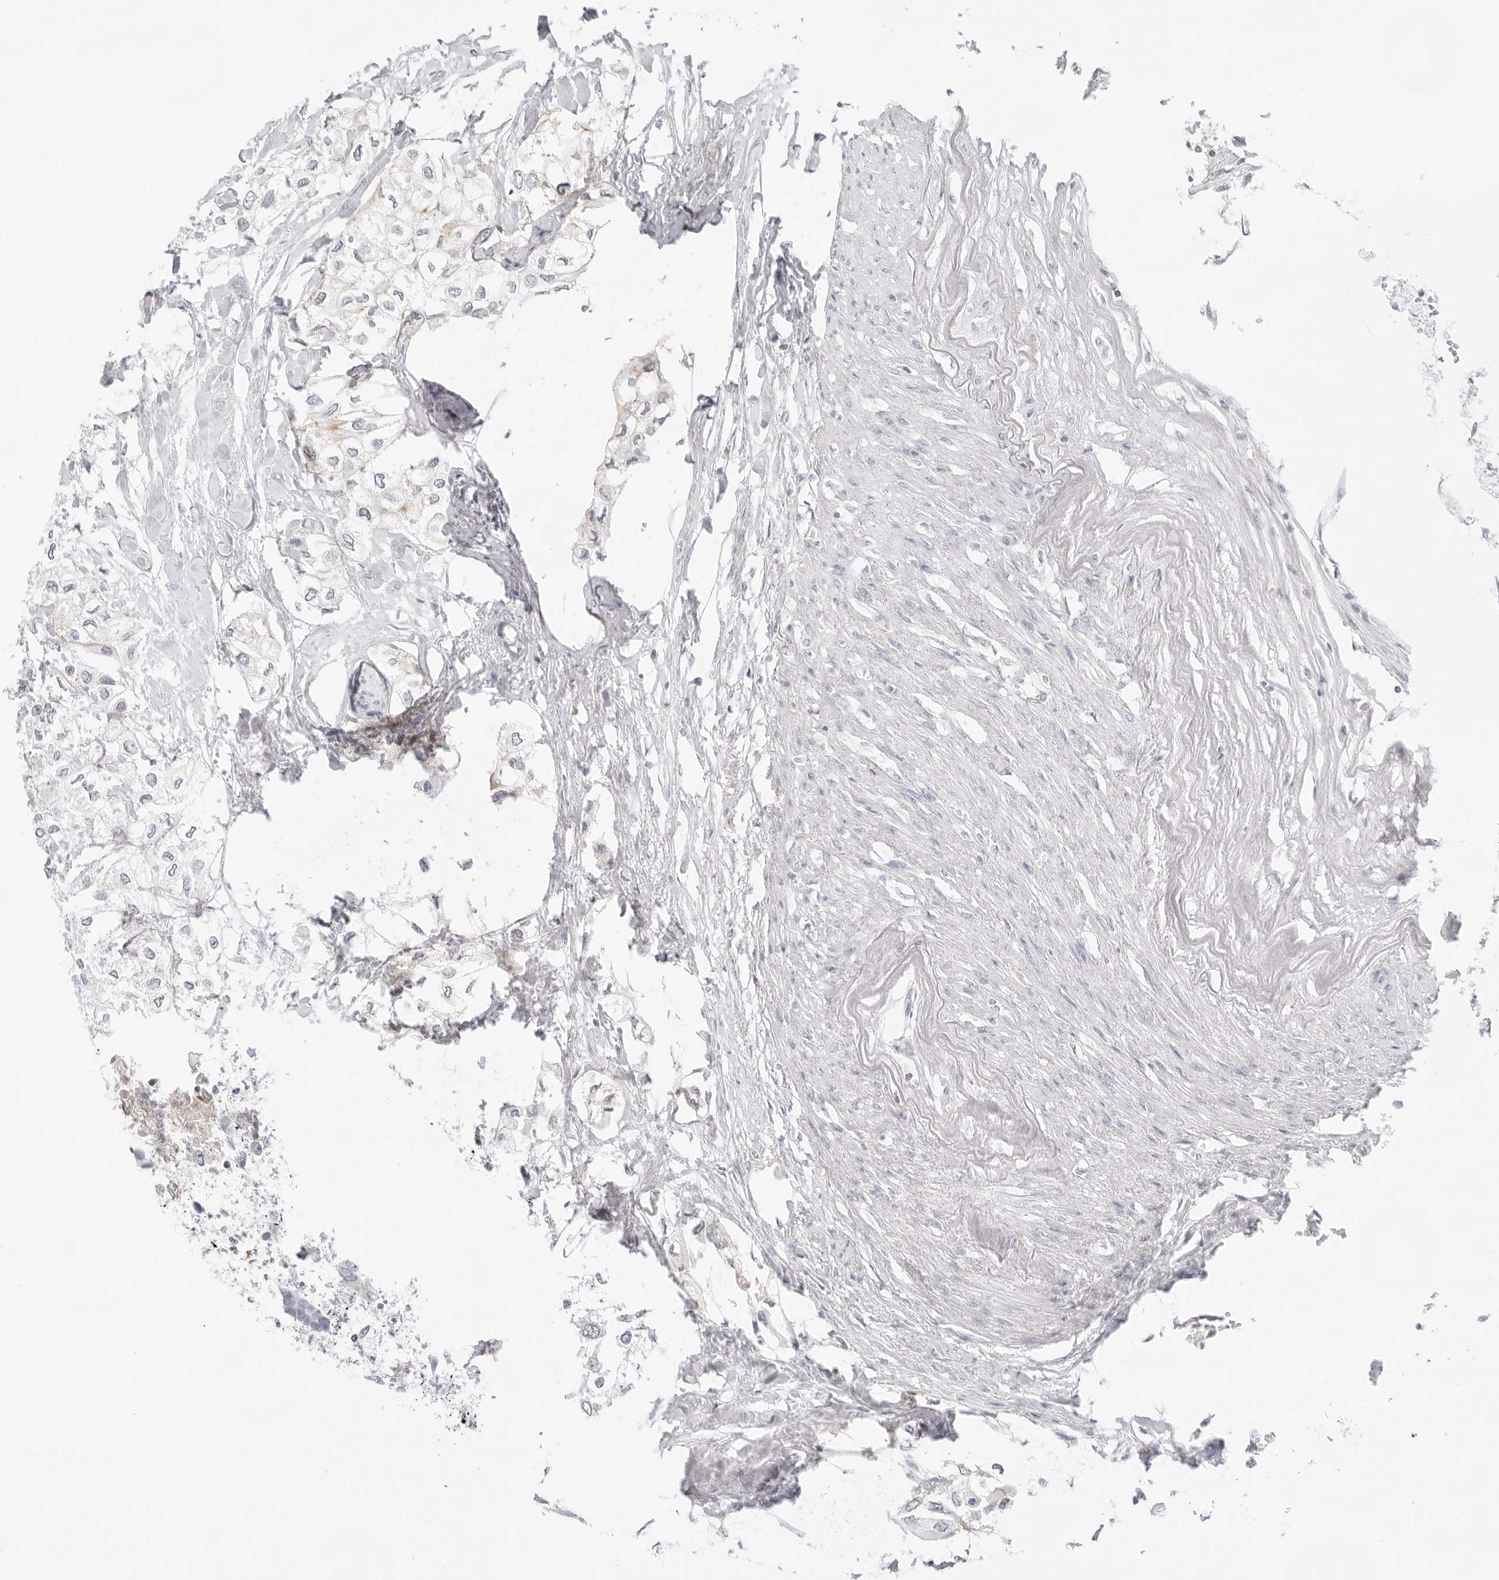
{"staining": {"intensity": "negative", "quantity": "none", "location": "none"}, "tissue": "urothelial cancer", "cell_type": "Tumor cells", "image_type": "cancer", "snomed": [{"axis": "morphology", "description": "Urothelial carcinoma, High grade"}, {"axis": "topography", "description": "Urinary bladder"}], "caption": "The histopathology image demonstrates no staining of tumor cells in urothelial carcinoma (high-grade).", "gene": "TNFRSF14", "patient": {"sex": "male", "age": 64}}